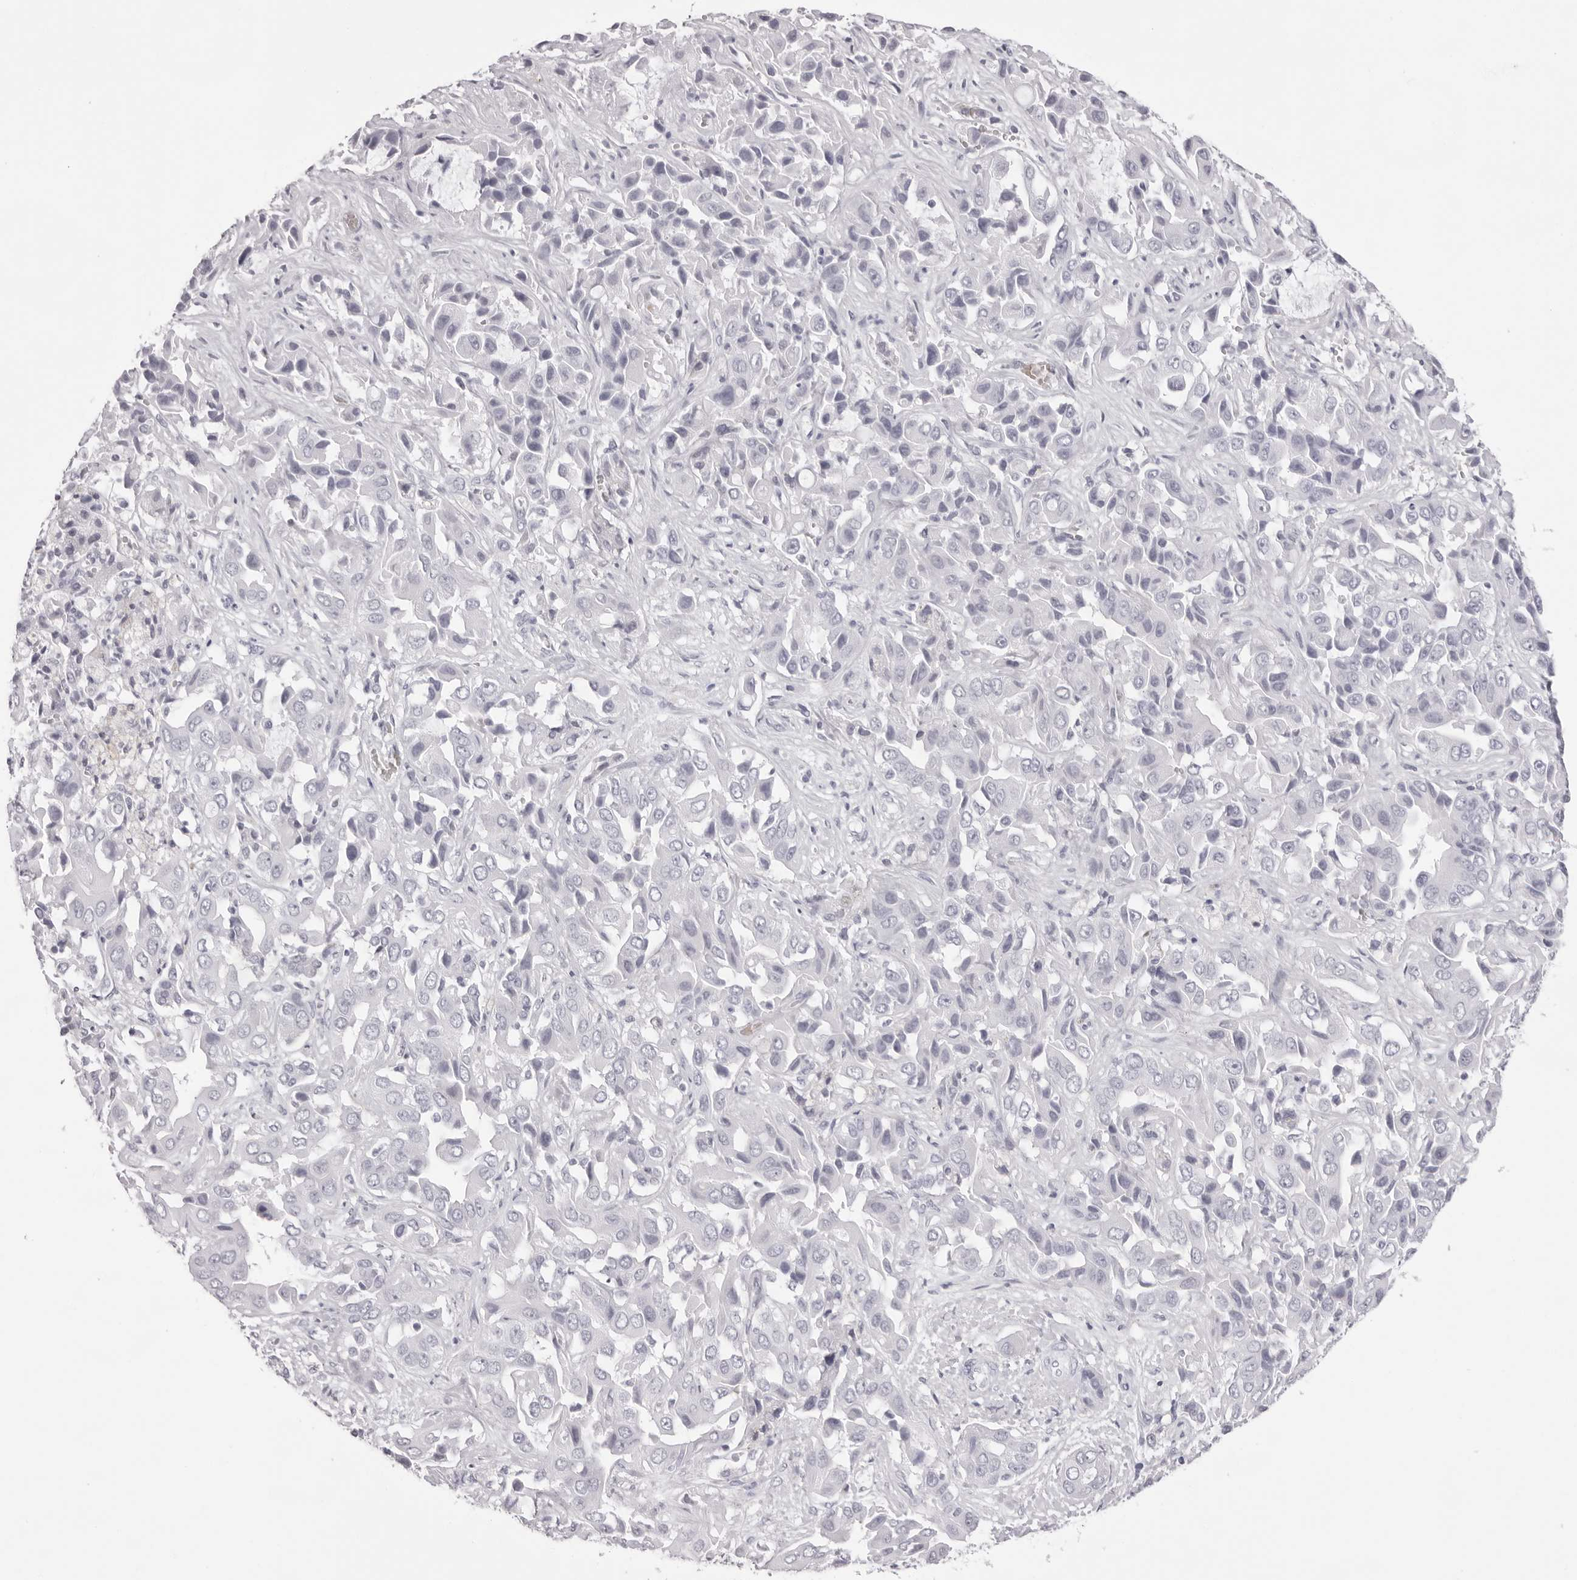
{"staining": {"intensity": "negative", "quantity": "none", "location": "none"}, "tissue": "liver cancer", "cell_type": "Tumor cells", "image_type": "cancer", "snomed": [{"axis": "morphology", "description": "Cholangiocarcinoma"}, {"axis": "topography", "description": "Liver"}], "caption": "Immunohistochemistry (IHC) of liver cancer (cholangiocarcinoma) reveals no expression in tumor cells. (IHC, brightfield microscopy, high magnification).", "gene": "SPTA1", "patient": {"sex": "female", "age": 52}}